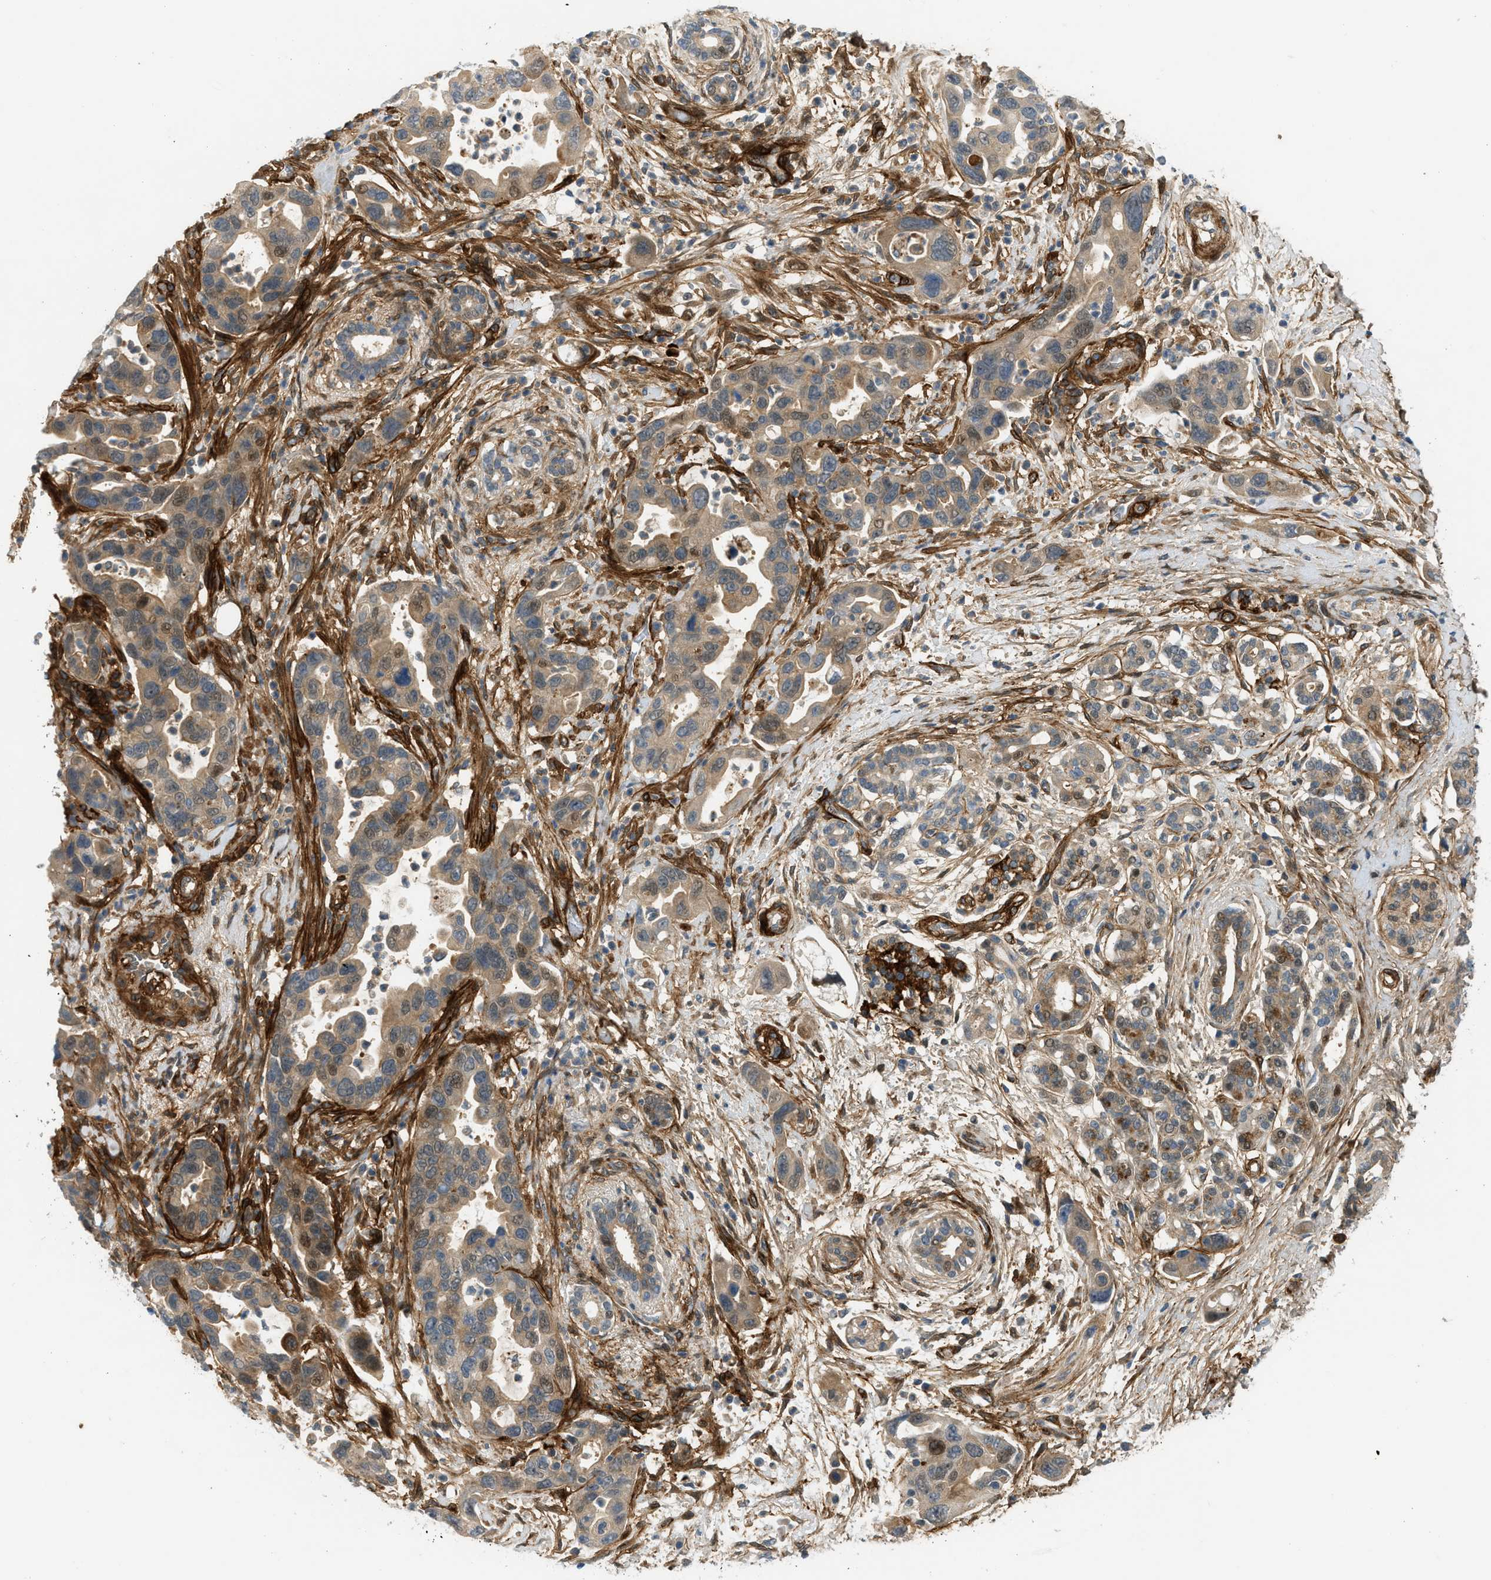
{"staining": {"intensity": "moderate", "quantity": ">75%", "location": "cytoplasmic/membranous"}, "tissue": "pancreatic cancer", "cell_type": "Tumor cells", "image_type": "cancer", "snomed": [{"axis": "morphology", "description": "Normal tissue, NOS"}, {"axis": "morphology", "description": "Adenocarcinoma, NOS"}, {"axis": "topography", "description": "Pancreas"}], "caption": "Pancreatic adenocarcinoma stained with DAB (3,3'-diaminobenzidine) IHC shows medium levels of moderate cytoplasmic/membranous expression in approximately >75% of tumor cells. The staining is performed using DAB brown chromogen to label protein expression. The nuclei are counter-stained blue using hematoxylin.", "gene": "EDNRA", "patient": {"sex": "female", "age": 71}}